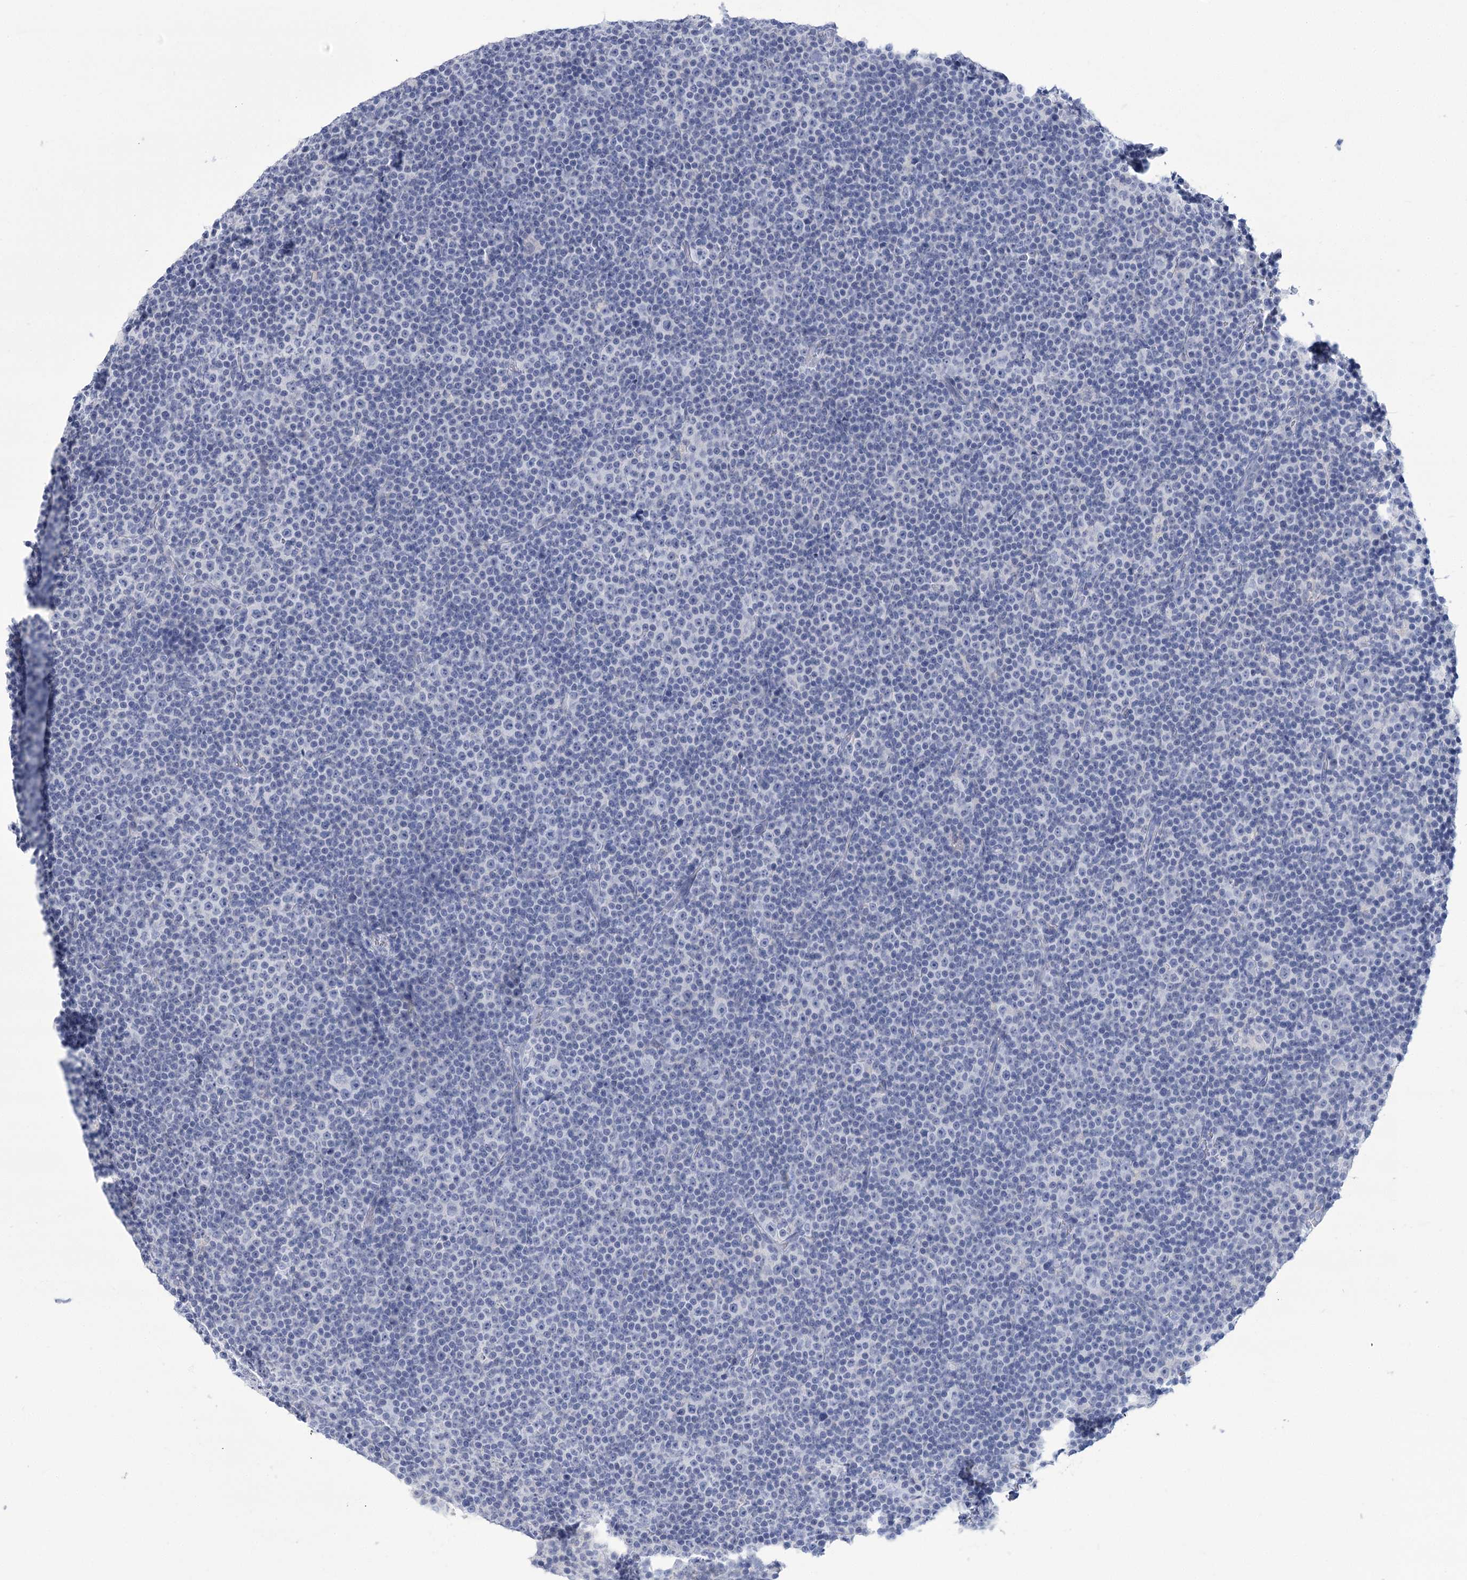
{"staining": {"intensity": "negative", "quantity": "none", "location": "none"}, "tissue": "lymphoma", "cell_type": "Tumor cells", "image_type": "cancer", "snomed": [{"axis": "morphology", "description": "Malignant lymphoma, non-Hodgkin's type, Low grade"}, {"axis": "topography", "description": "Lymph node"}], "caption": "A high-resolution micrograph shows immunohistochemistry (IHC) staining of low-grade malignant lymphoma, non-Hodgkin's type, which exhibits no significant expression in tumor cells. (DAB immunohistochemistry (IHC), high magnification).", "gene": "PBLD", "patient": {"sex": "female", "age": 67}}